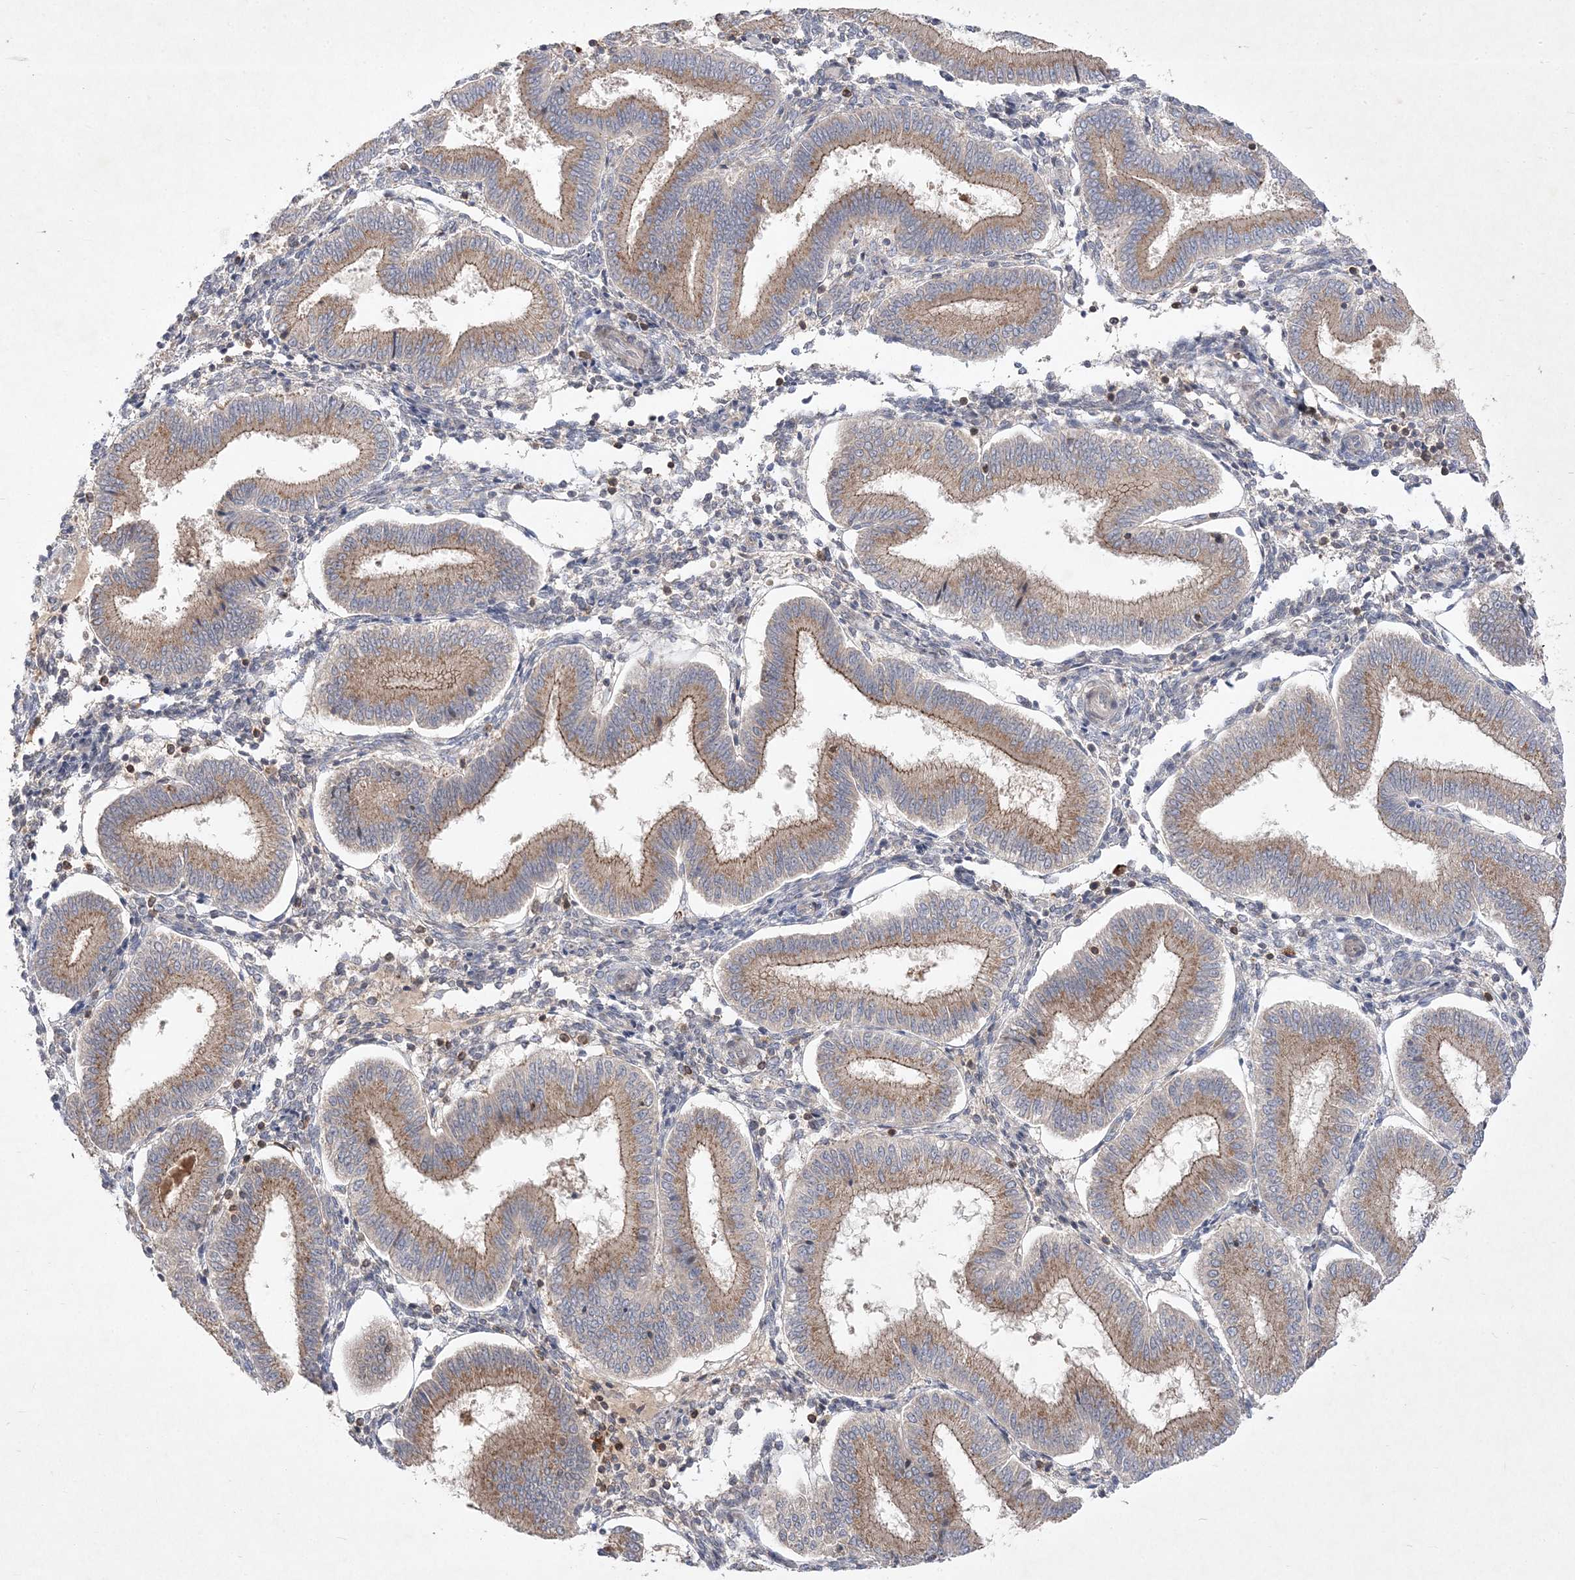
{"staining": {"intensity": "negative", "quantity": "none", "location": "none"}, "tissue": "endometrium", "cell_type": "Cells in endometrial stroma", "image_type": "normal", "snomed": [{"axis": "morphology", "description": "Normal tissue, NOS"}, {"axis": "topography", "description": "Endometrium"}], "caption": "High magnification brightfield microscopy of benign endometrium stained with DAB (3,3'-diaminobenzidine) (brown) and counterstained with hematoxylin (blue): cells in endometrial stroma show no significant staining. (DAB (3,3'-diaminobenzidine) immunohistochemistry (IHC) with hematoxylin counter stain).", "gene": "CLNK", "patient": {"sex": "female", "age": 39}}